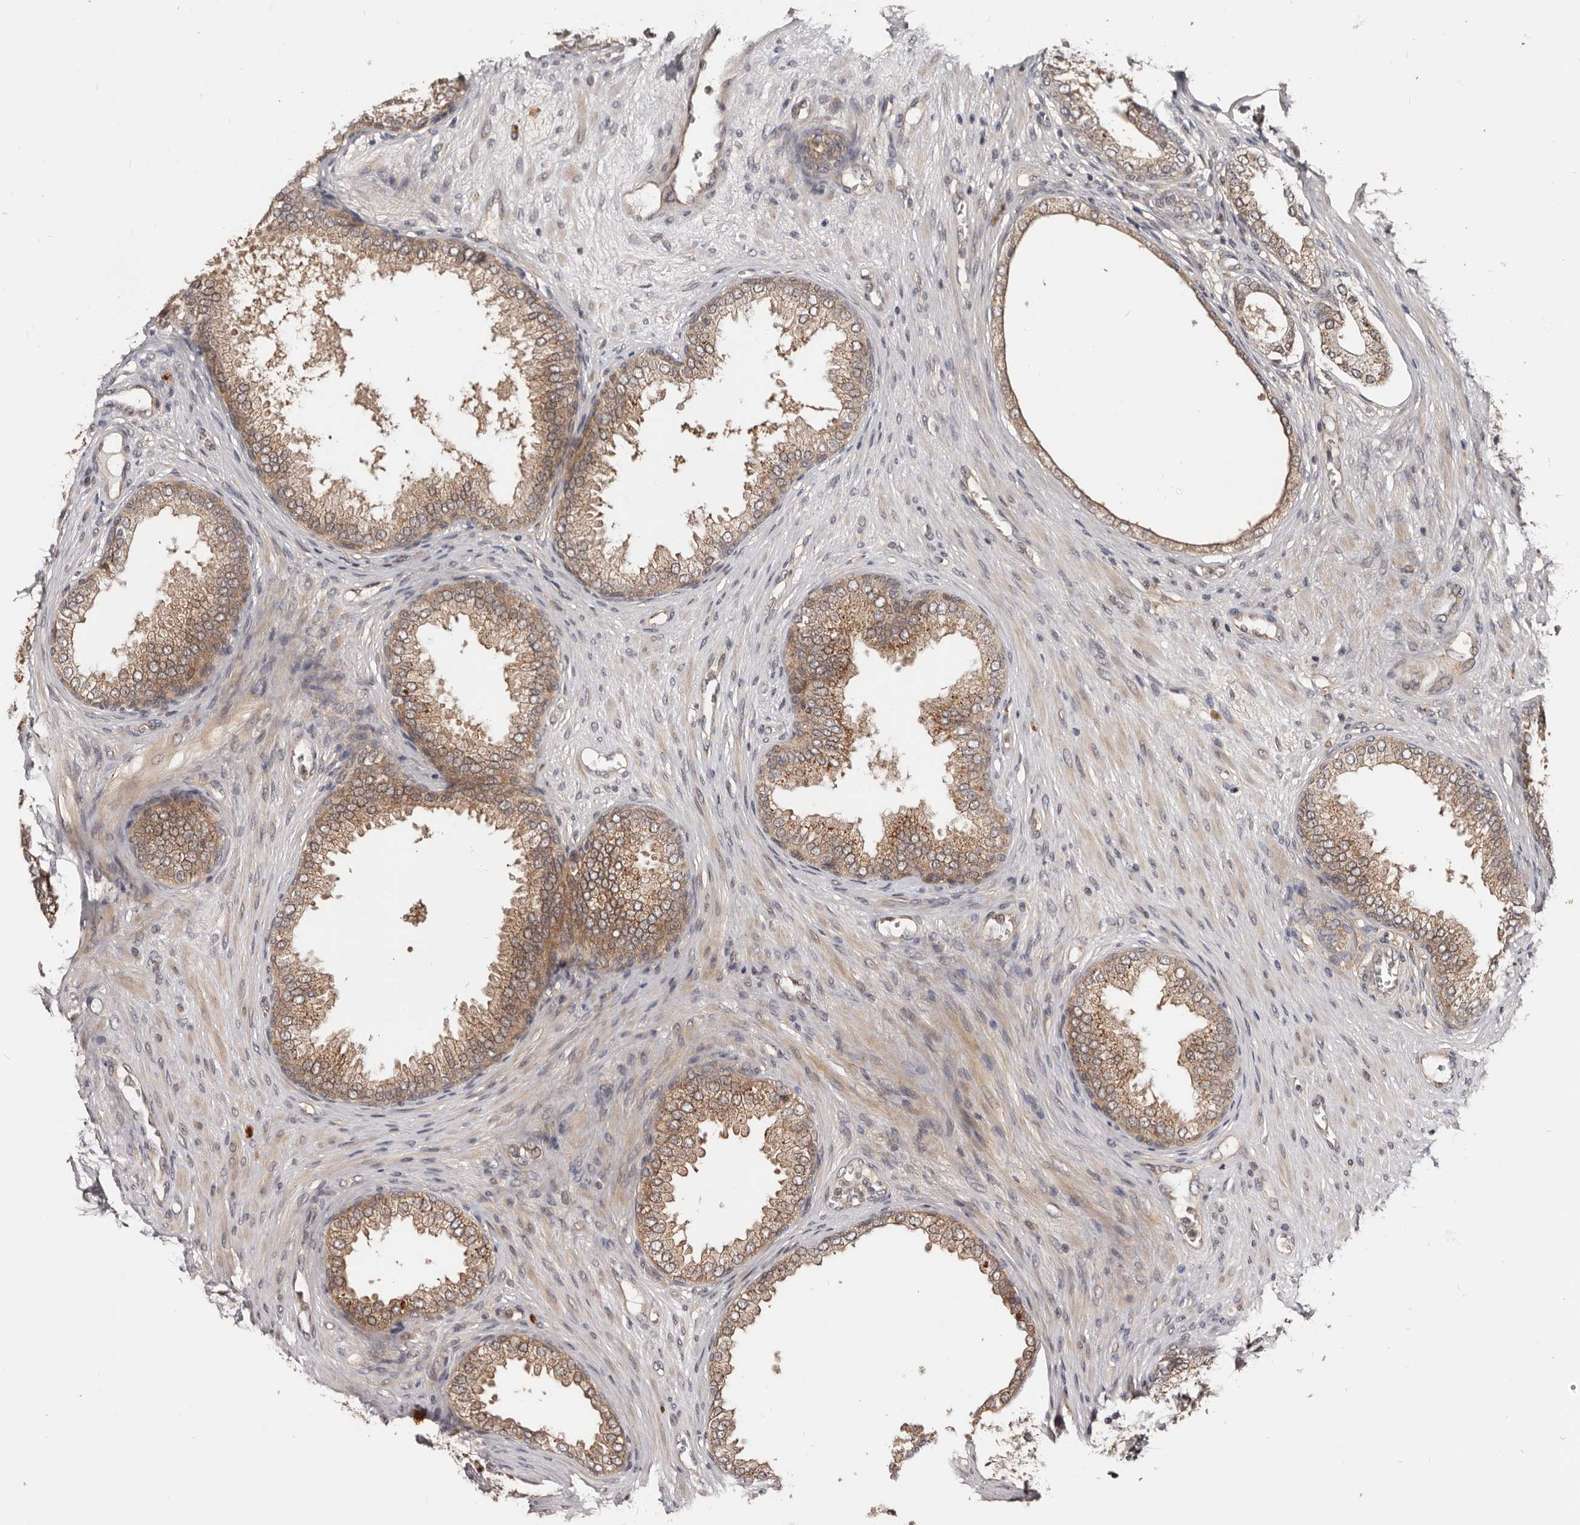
{"staining": {"intensity": "moderate", "quantity": ">75%", "location": "cytoplasmic/membranous"}, "tissue": "prostate", "cell_type": "Glandular cells", "image_type": "normal", "snomed": [{"axis": "morphology", "description": "Normal tissue, NOS"}, {"axis": "topography", "description": "Prostate"}], "caption": "Glandular cells display moderate cytoplasmic/membranous staining in about >75% of cells in normal prostate. (DAB IHC with brightfield microscopy, high magnification).", "gene": "MDP1", "patient": {"sex": "male", "age": 76}}